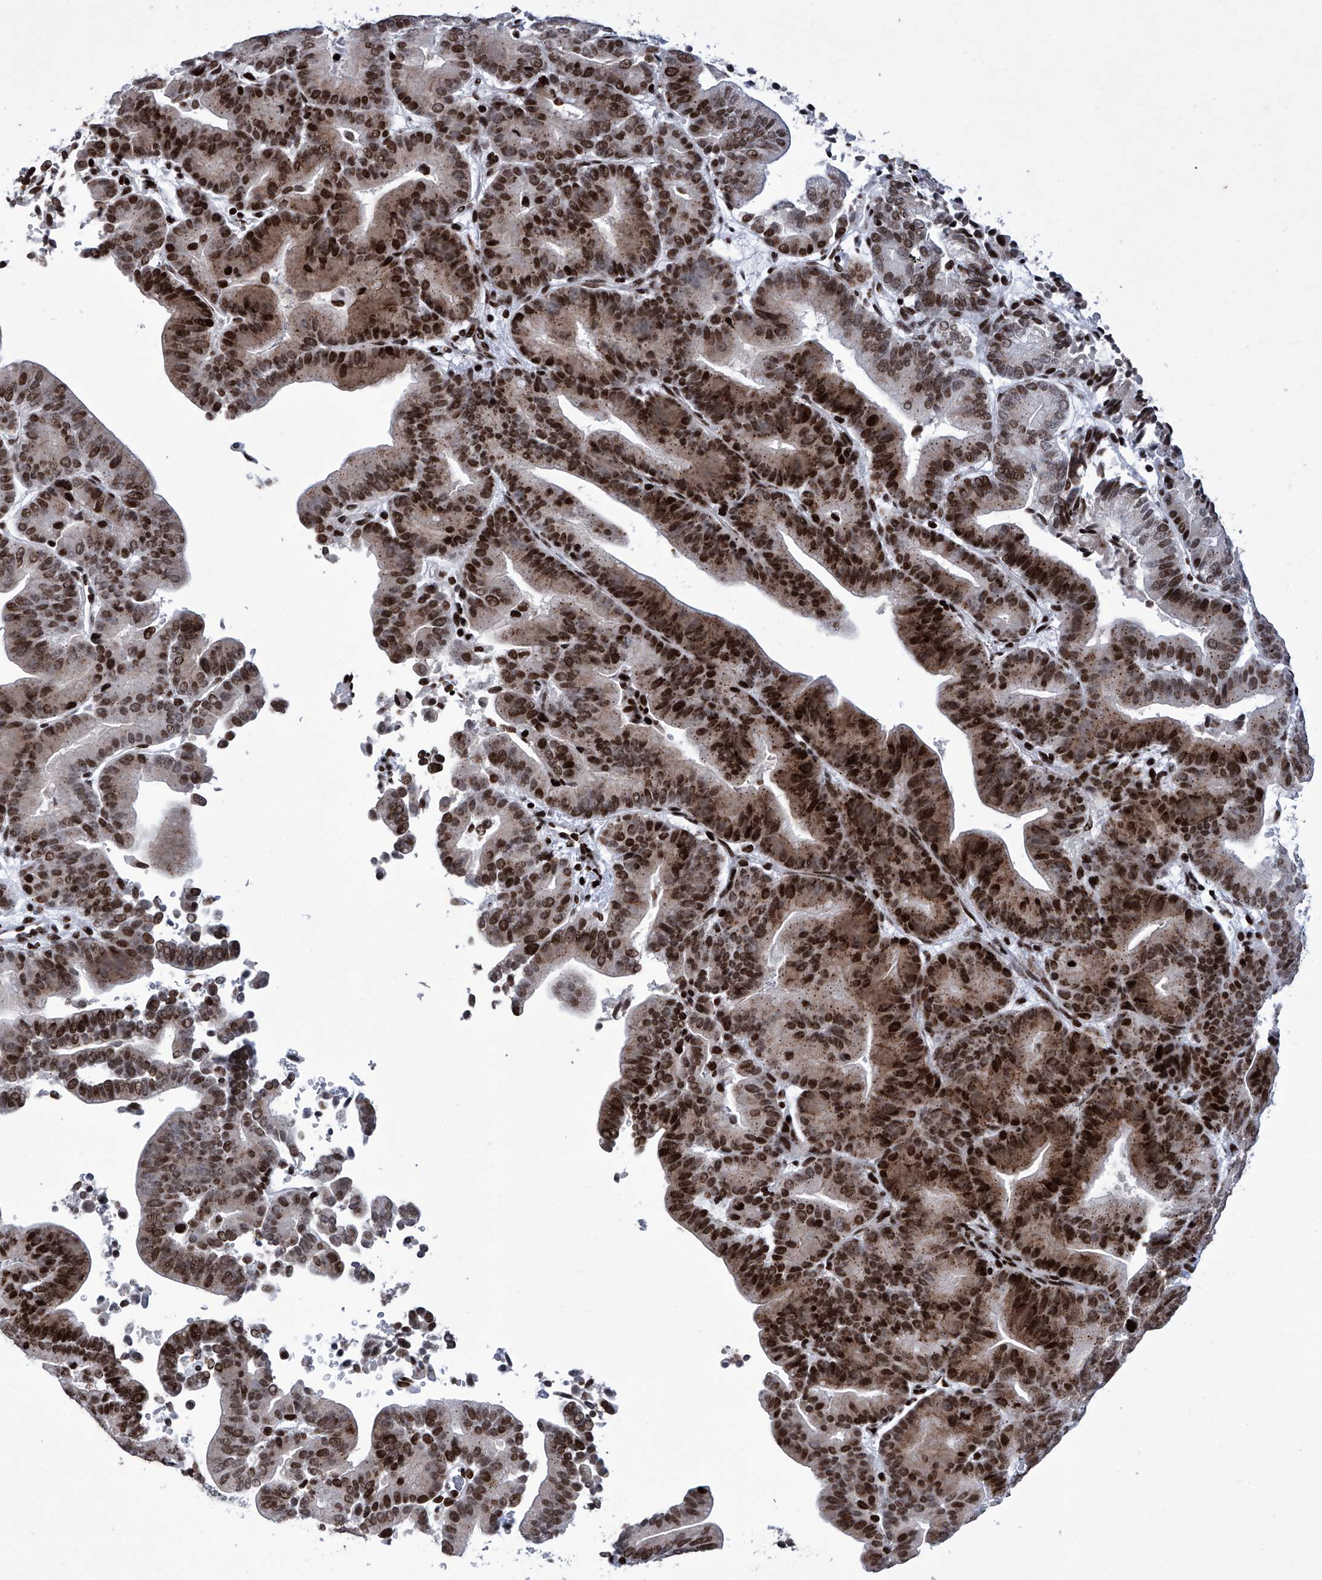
{"staining": {"intensity": "strong", "quantity": ">75%", "location": "nuclear"}, "tissue": "liver cancer", "cell_type": "Tumor cells", "image_type": "cancer", "snomed": [{"axis": "morphology", "description": "Cholangiocarcinoma"}, {"axis": "topography", "description": "Liver"}], "caption": "Immunohistochemical staining of human liver cancer (cholangiocarcinoma) exhibits high levels of strong nuclear staining in about >75% of tumor cells.", "gene": "HEY2", "patient": {"sex": "female", "age": 75}}